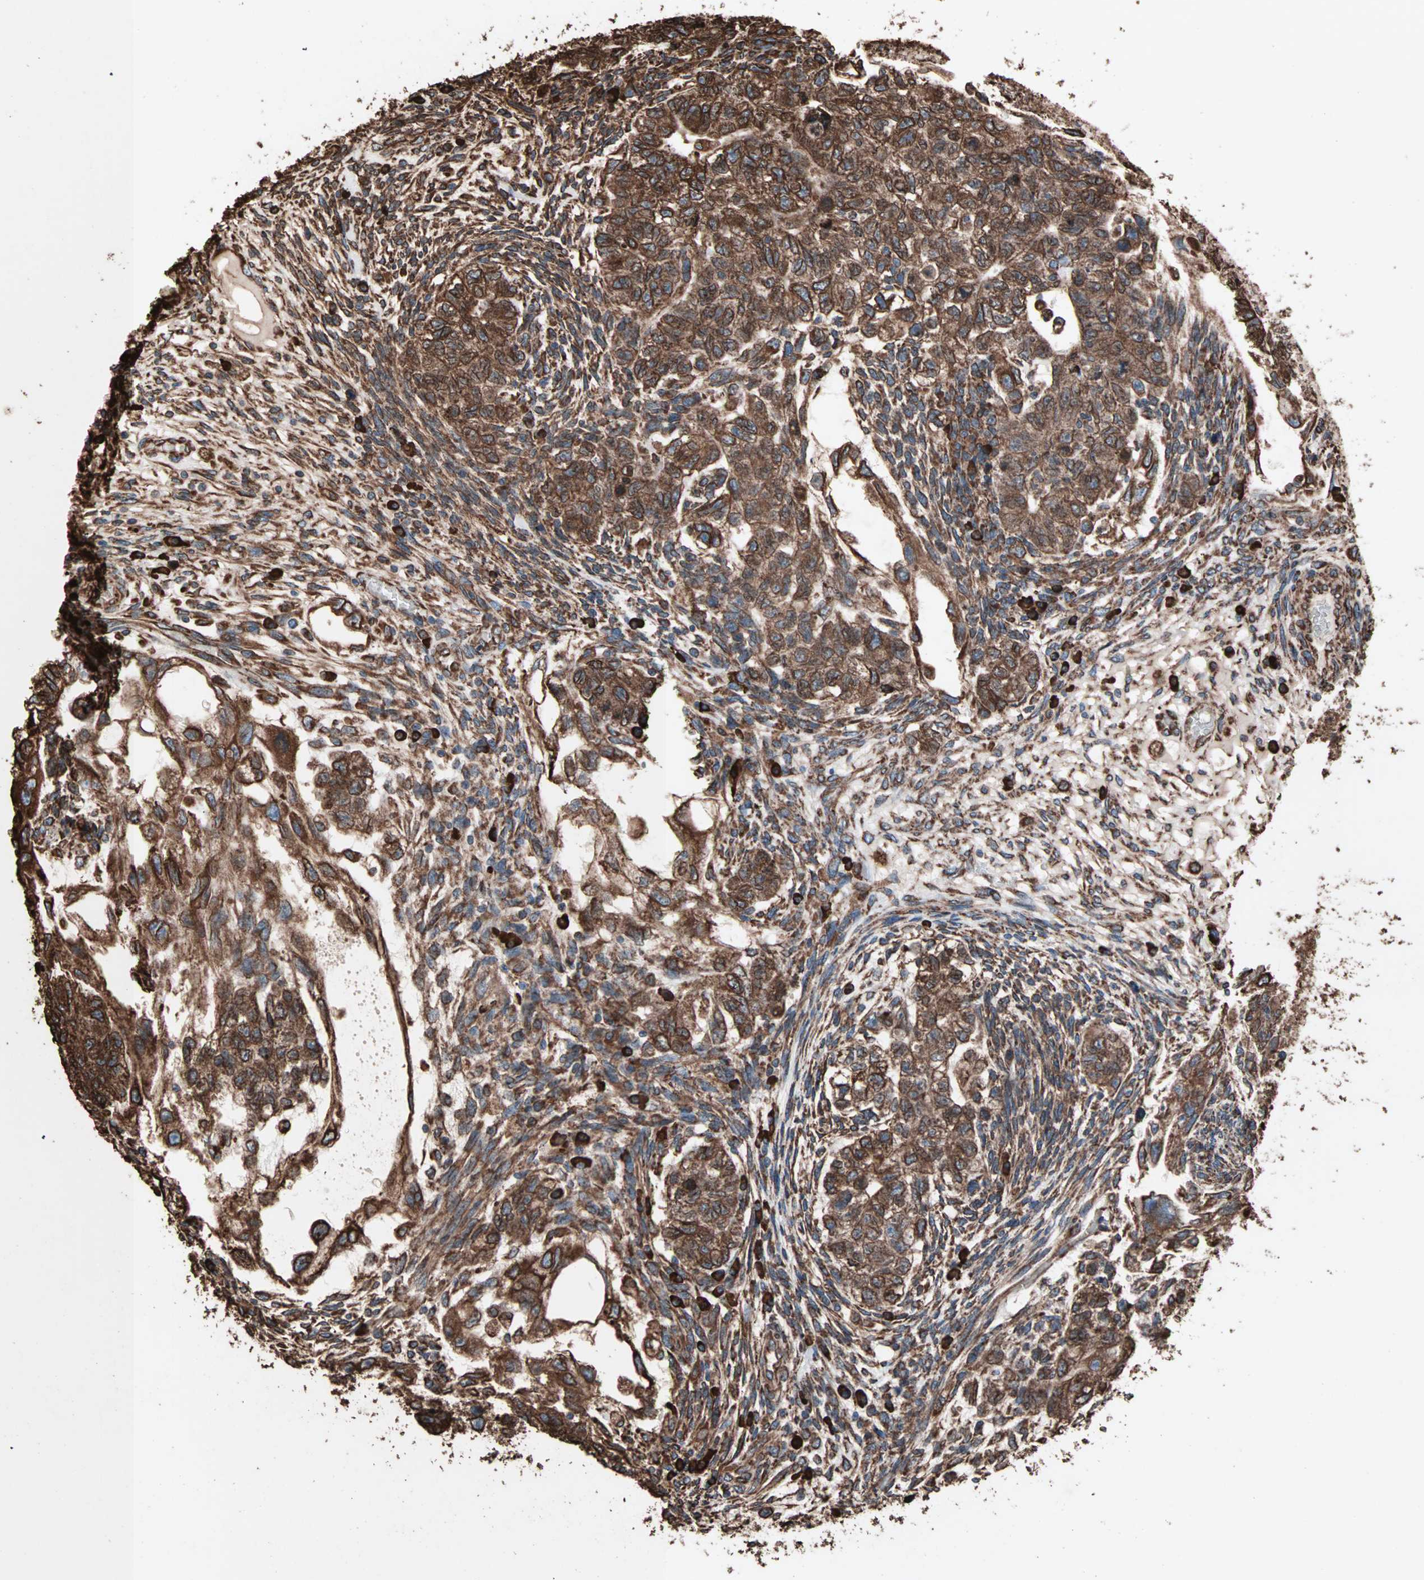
{"staining": {"intensity": "strong", "quantity": ">75%", "location": "cytoplasmic/membranous"}, "tissue": "testis cancer", "cell_type": "Tumor cells", "image_type": "cancer", "snomed": [{"axis": "morphology", "description": "Normal tissue, NOS"}, {"axis": "morphology", "description": "Carcinoma, Embryonal, NOS"}, {"axis": "topography", "description": "Testis"}], "caption": "This is a histology image of immunohistochemistry staining of testis cancer, which shows strong expression in the cytoplasmic/membranous of tumor cells.", "gene": "HSP90B1", "patient": {"sex": "male", "age": 36}}